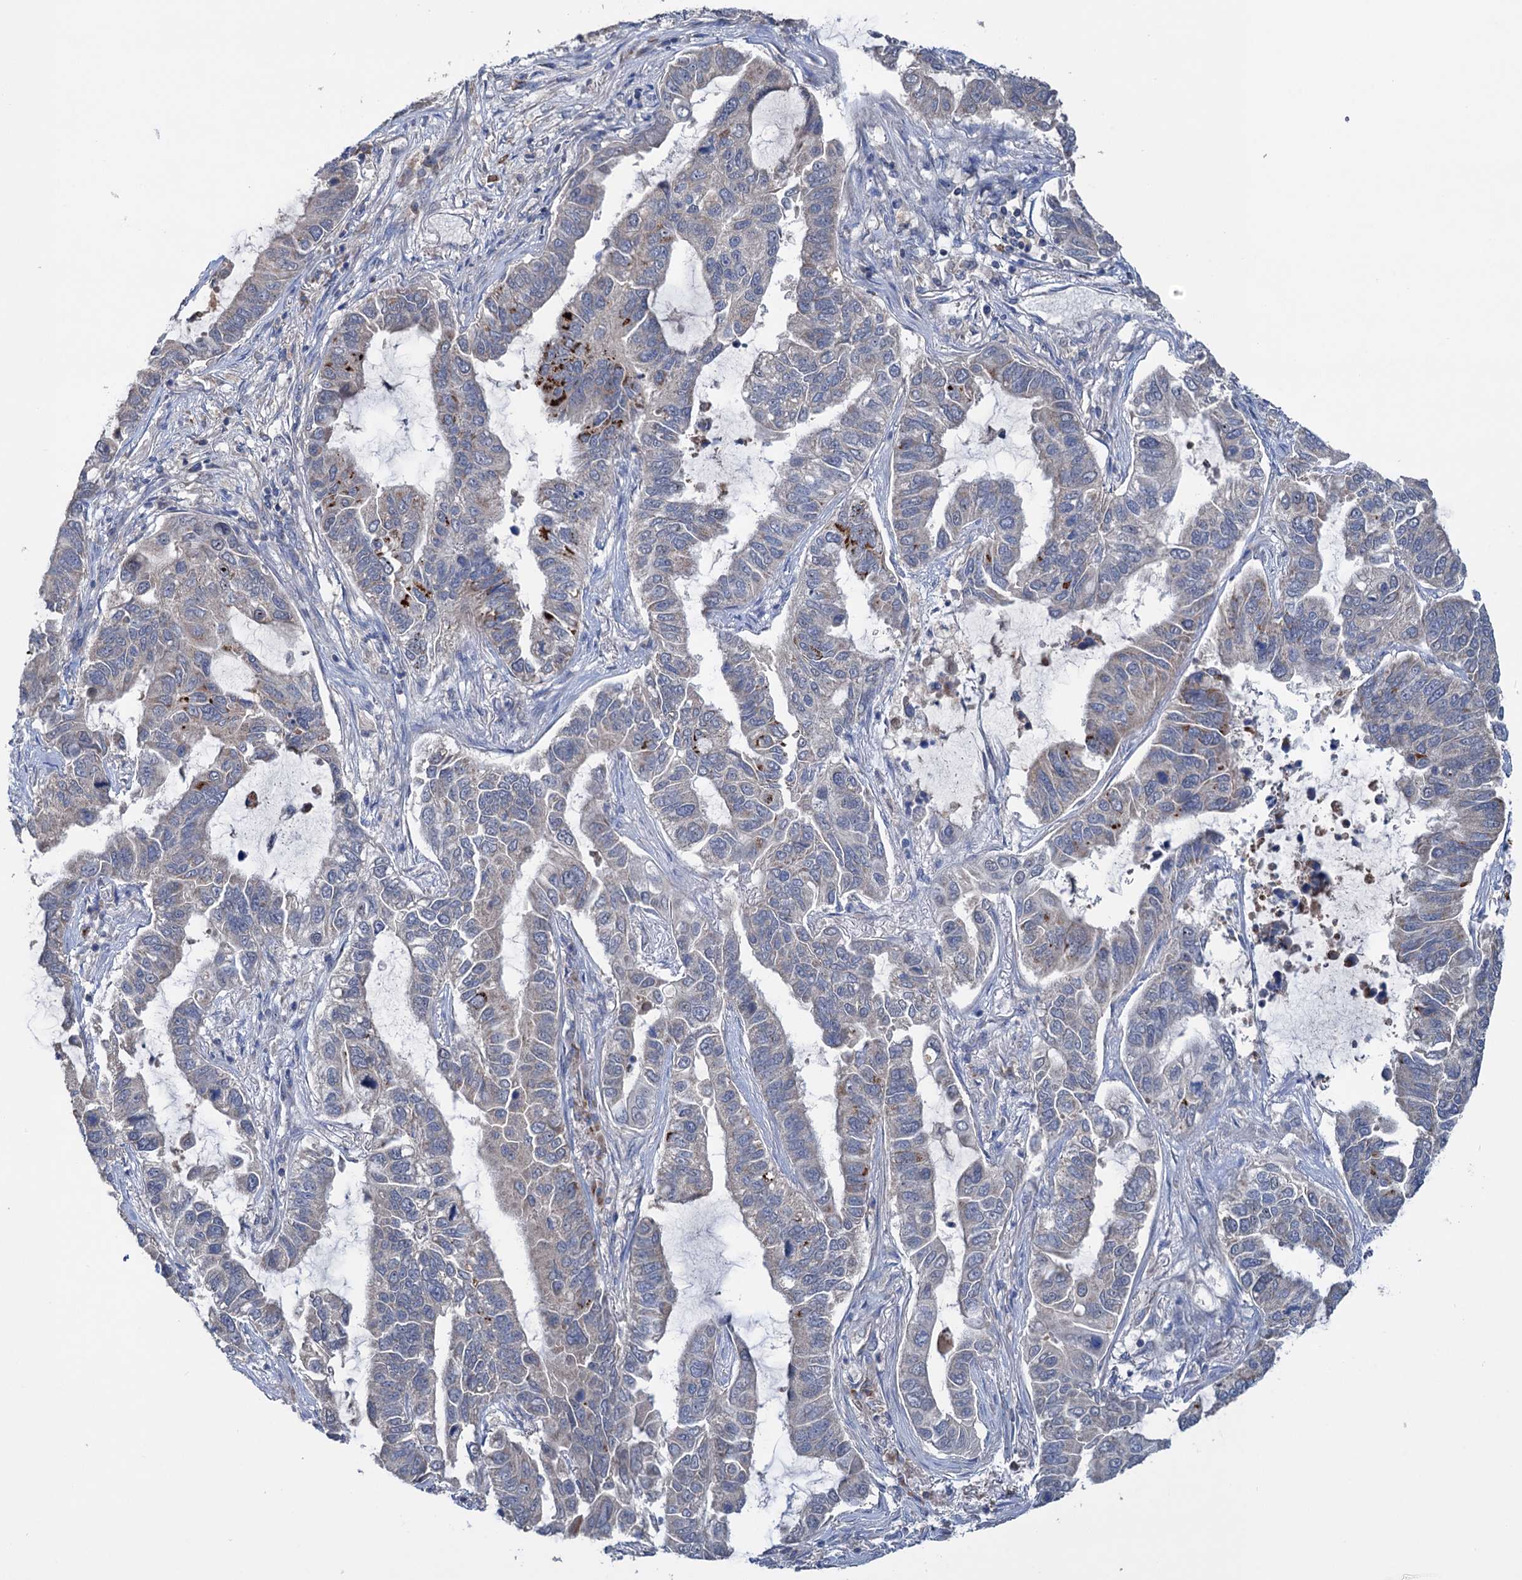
{"staining": {"intensity": "strong", "quantity": "<25%", "location": "cytoplasmic/membranous"}, "tissue": "lung cancer", "cell_type": "Tumor cells", "image_type": "cancer", "snomed": [{"axis": "morphology", "description": "Adenocarcinoma, NOS"}, {"axis": "topography", "description": "Lung"}], "caption": "Strong cytoplasmic/membranous protein expression is seen in about <25% of tumor cells in lung adenocarcinoma.", "gene": "HTR3B", "patient": {"sex": "male", "age": 64}}